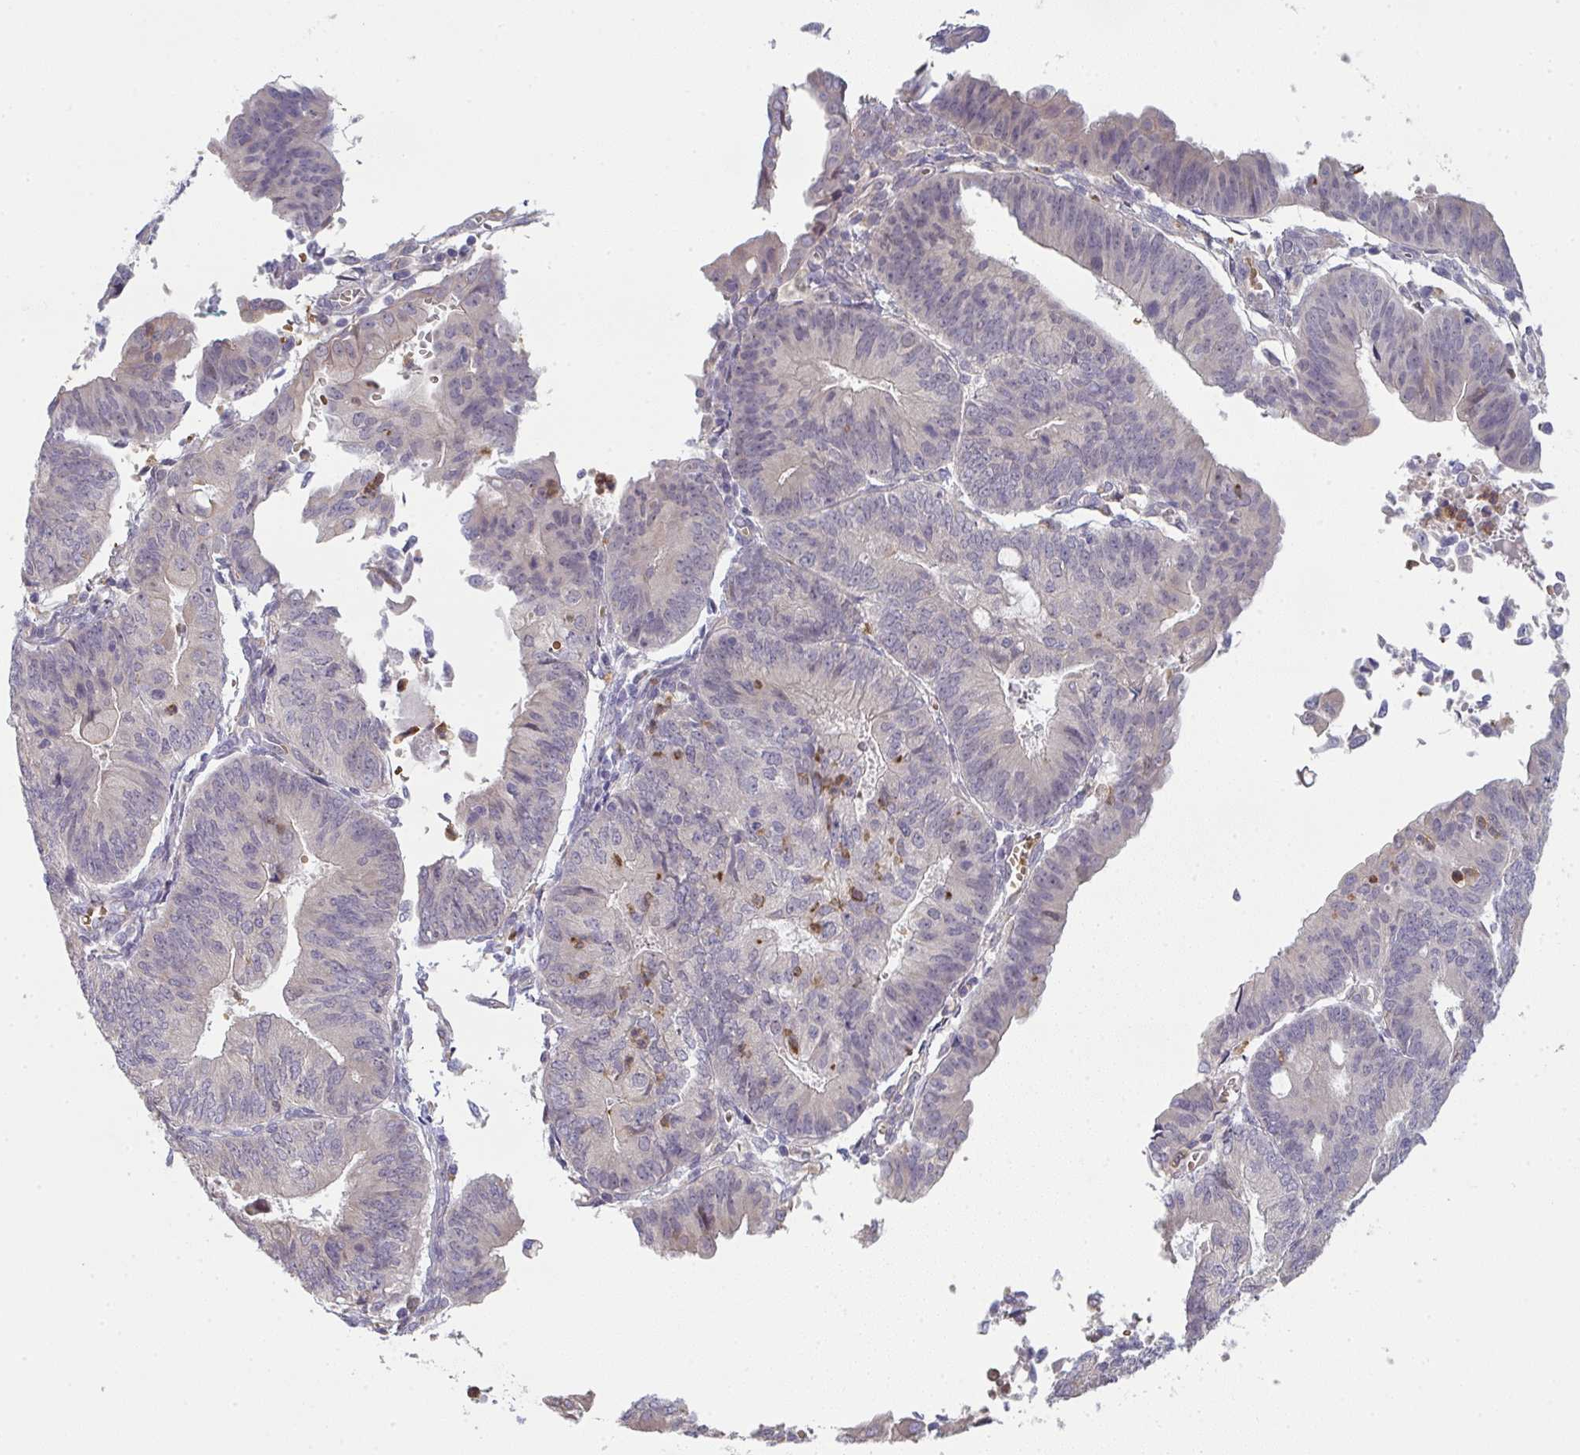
{"staining": {"intensity": "negative", "quantity": "none", "location": "none"}, "tissue": "endometrial cancer", "cell_type": "Tumor cells", "image_type": "cancer", "snomed": [{"axis": "morphology", "description": "Adenocarcinoma, NOS"}, {"axis": "topography", "description": "Endometrium"}], "caption": "The immunohistochemistry (IHC) micrograph has no significant positivity in tumor cells of adenocarcinoma (endometrial) tissue.", "gene": "RIOK1", "patient": {"sex": "female", "age": 65}}